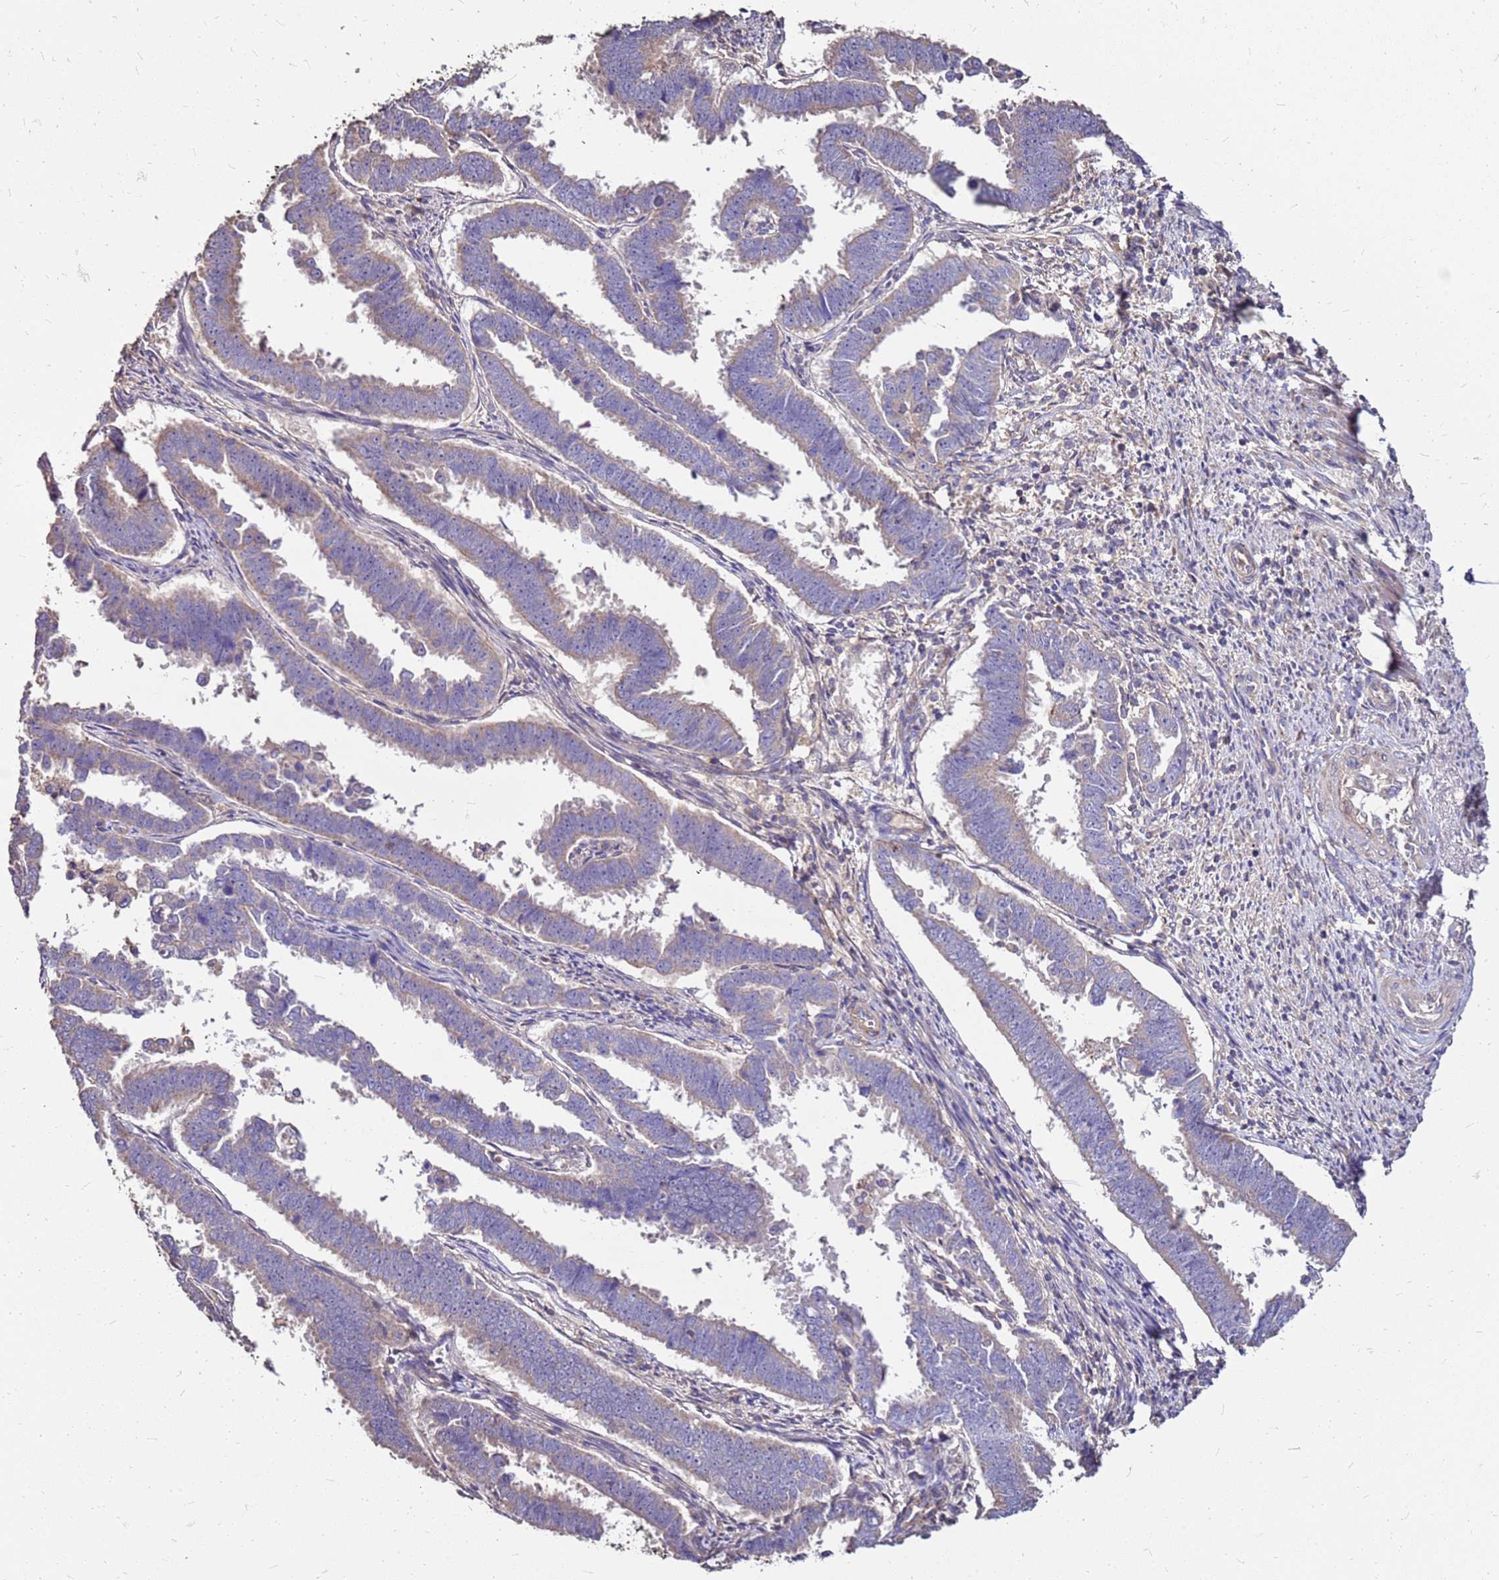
{"staining": {"intensity": "weak", "quantity": "25%-75%", "location": "cytoplasmic/membranous"}, "tissue": "endometrial cancer", "cell_type": "Tumor cells", "image_type": "cancer", "snomed": [{"axis": "morphology", "description": "Adenocarcinoma, NOS"}, {"axis": "topography", "description": "Endometrium"}], "caption": "Weak cytoplasmic/membranous expression is appreciated in approximately 25%-75% of tumor cells in adenocarcinoma (endometrial). The protein of interest is shown in brown color, while the nuclei are stained blue.", "gene": "EXD3", "patient": {"sex": "female", "age": 75}}